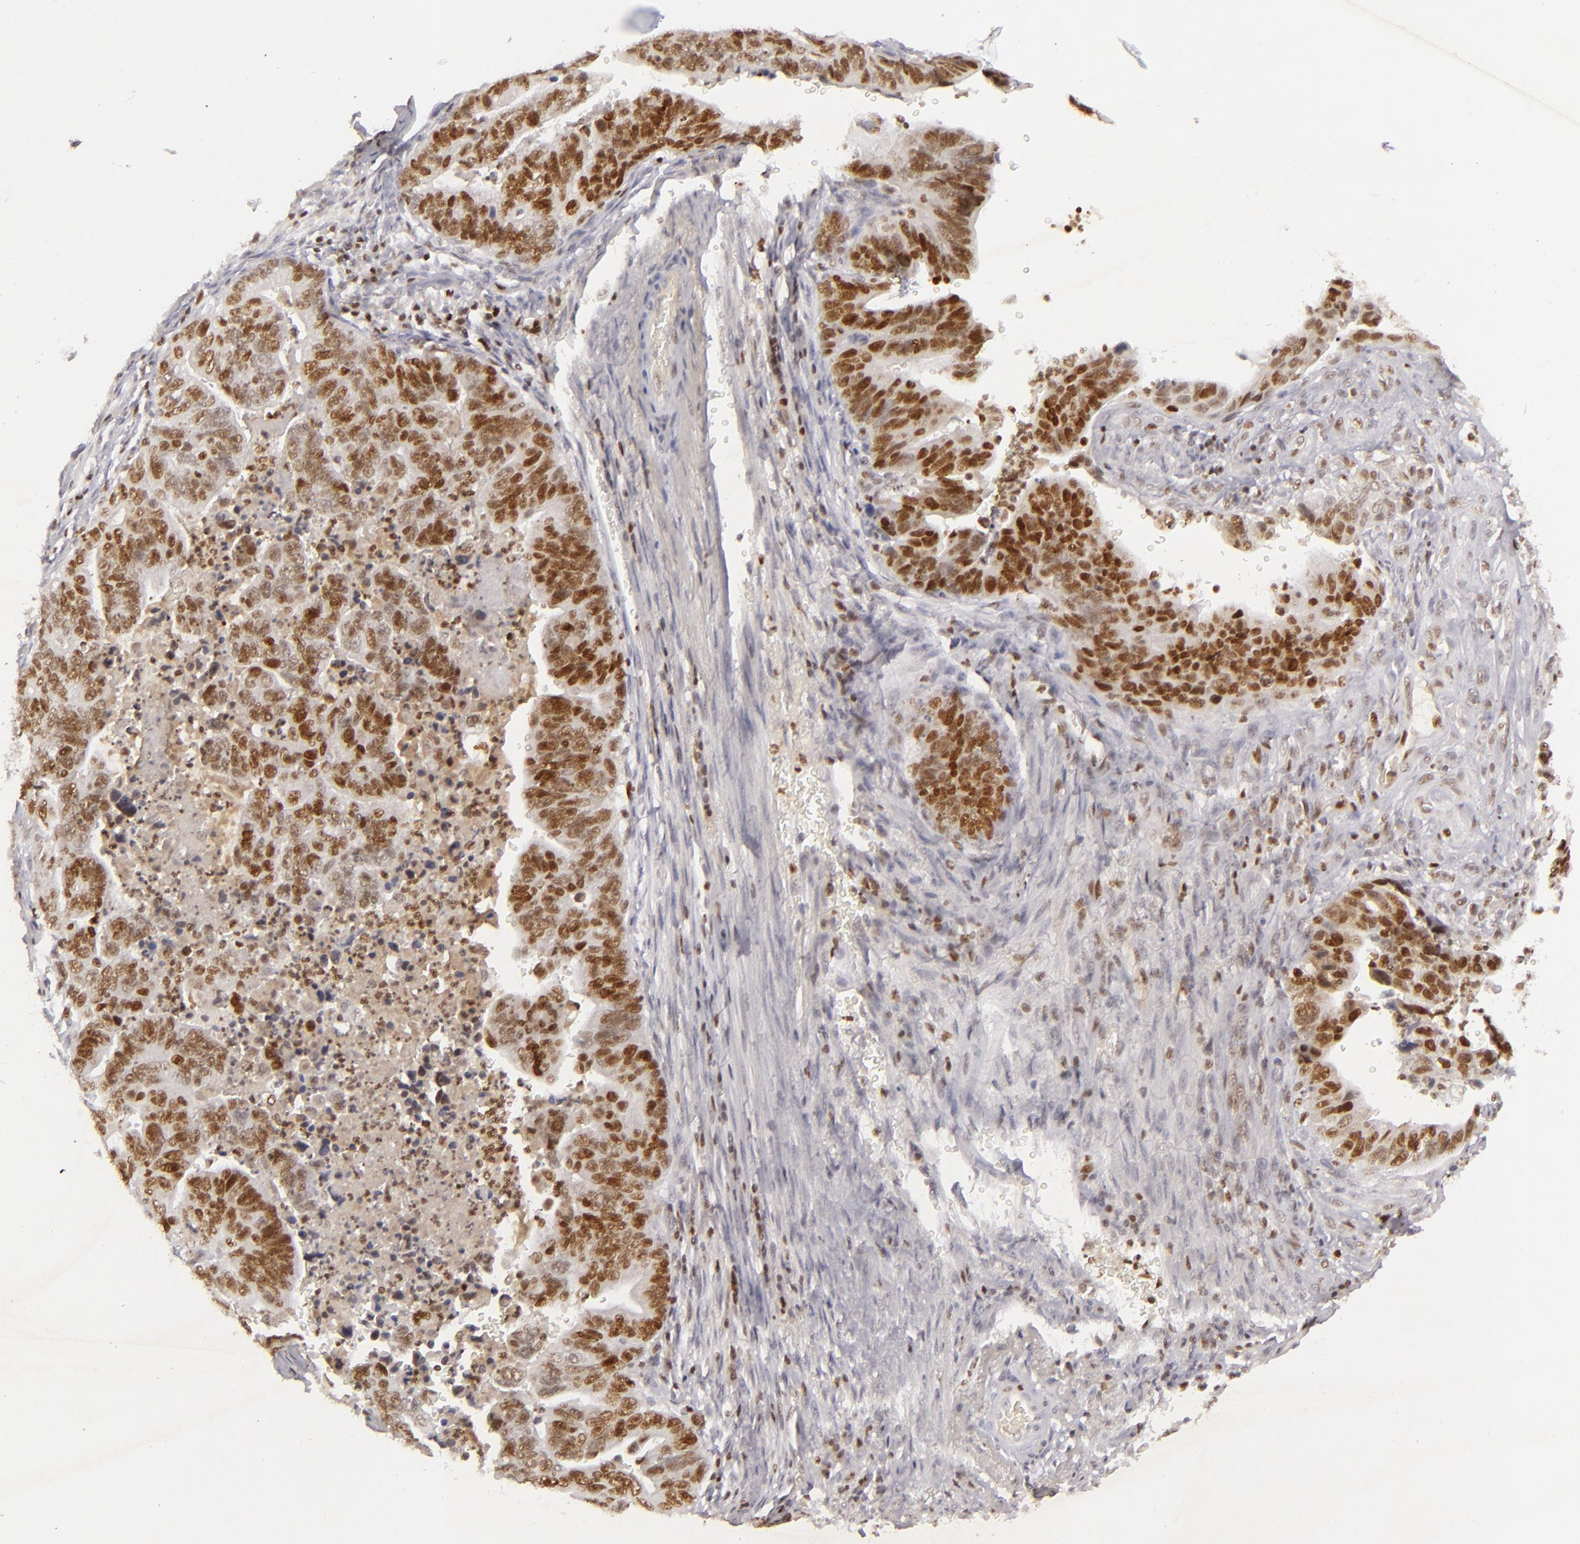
{"staining": {"intensity": "strong", "quantity": ">75%", "location": "nuclear"}, "tissue": "stomach cancer", "cell_type": "Tumor cells", "image_type": "cancer", "snomed": [{"axis": "morphology", "description": "Adenocarcinoma, NOS"}, {"axis": "topography", "description": "Stomach, upper"}], "caption": "This micrograph reveals immunohistochemistry (IHC) staining of stomach cancer, with high strong nuclear positivity in approximately >75% of tumor cells.", "gene": "FEN1", "patient": {"sex": "female", "age": 50}}